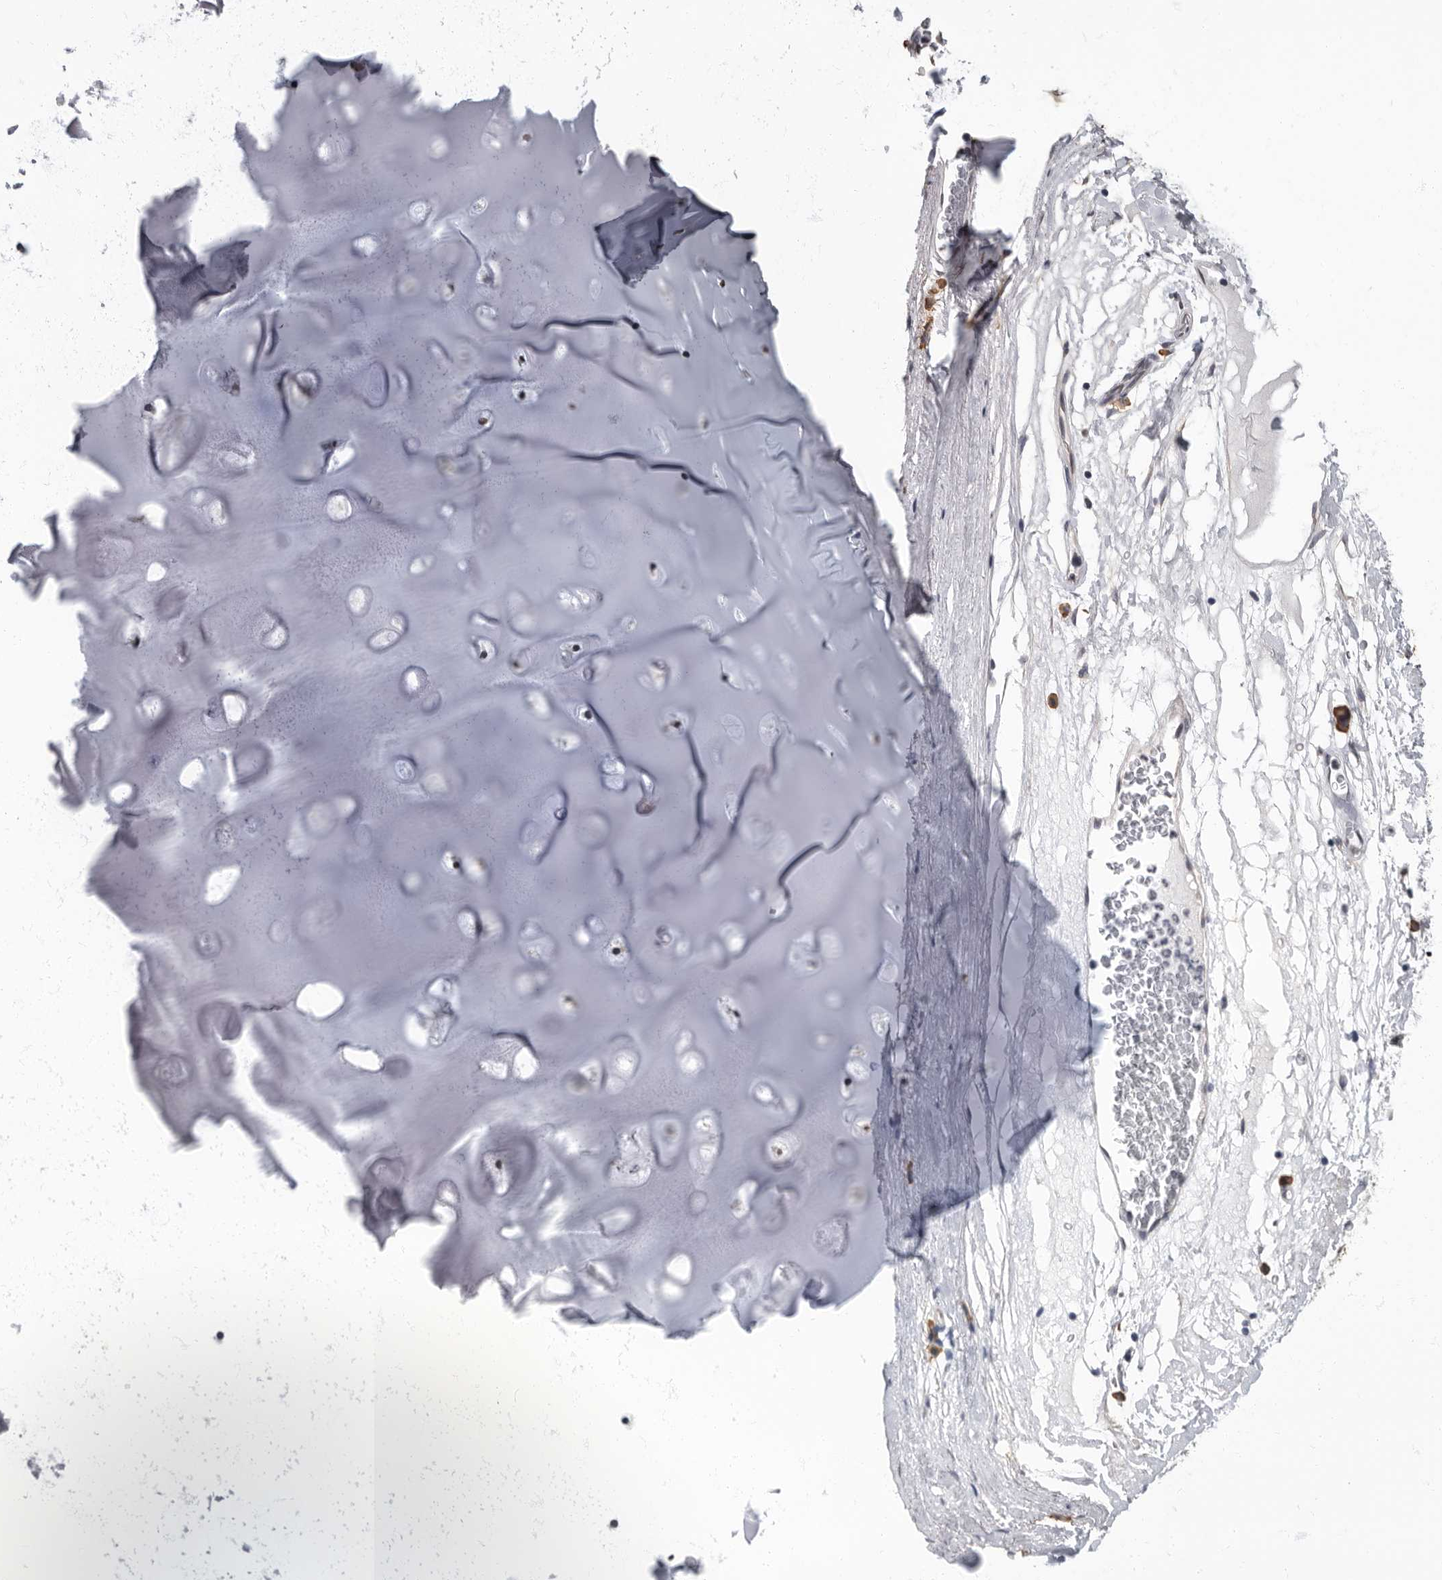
{"staining": {"intensity": "negative", "quantity": "none", "location": "none"}, "tissue": "adipose tissue", "cell_type": "Adipocytes", "image_type": "normal", "snomed": [{"axis": "morphology", "description": "Normal tissue, NOS"}, {"axis": "topography", "description": "Cartilage tissue"}], "caption": "IHC of benign adipose tissue displays no positivity in adipocytes. (DAB immunohistochemistry (IHC) visualized using brightfield microscopy, high magnification).", "gene": "ARHGEF10", "patient": {"sex": "female", "age": 63}}